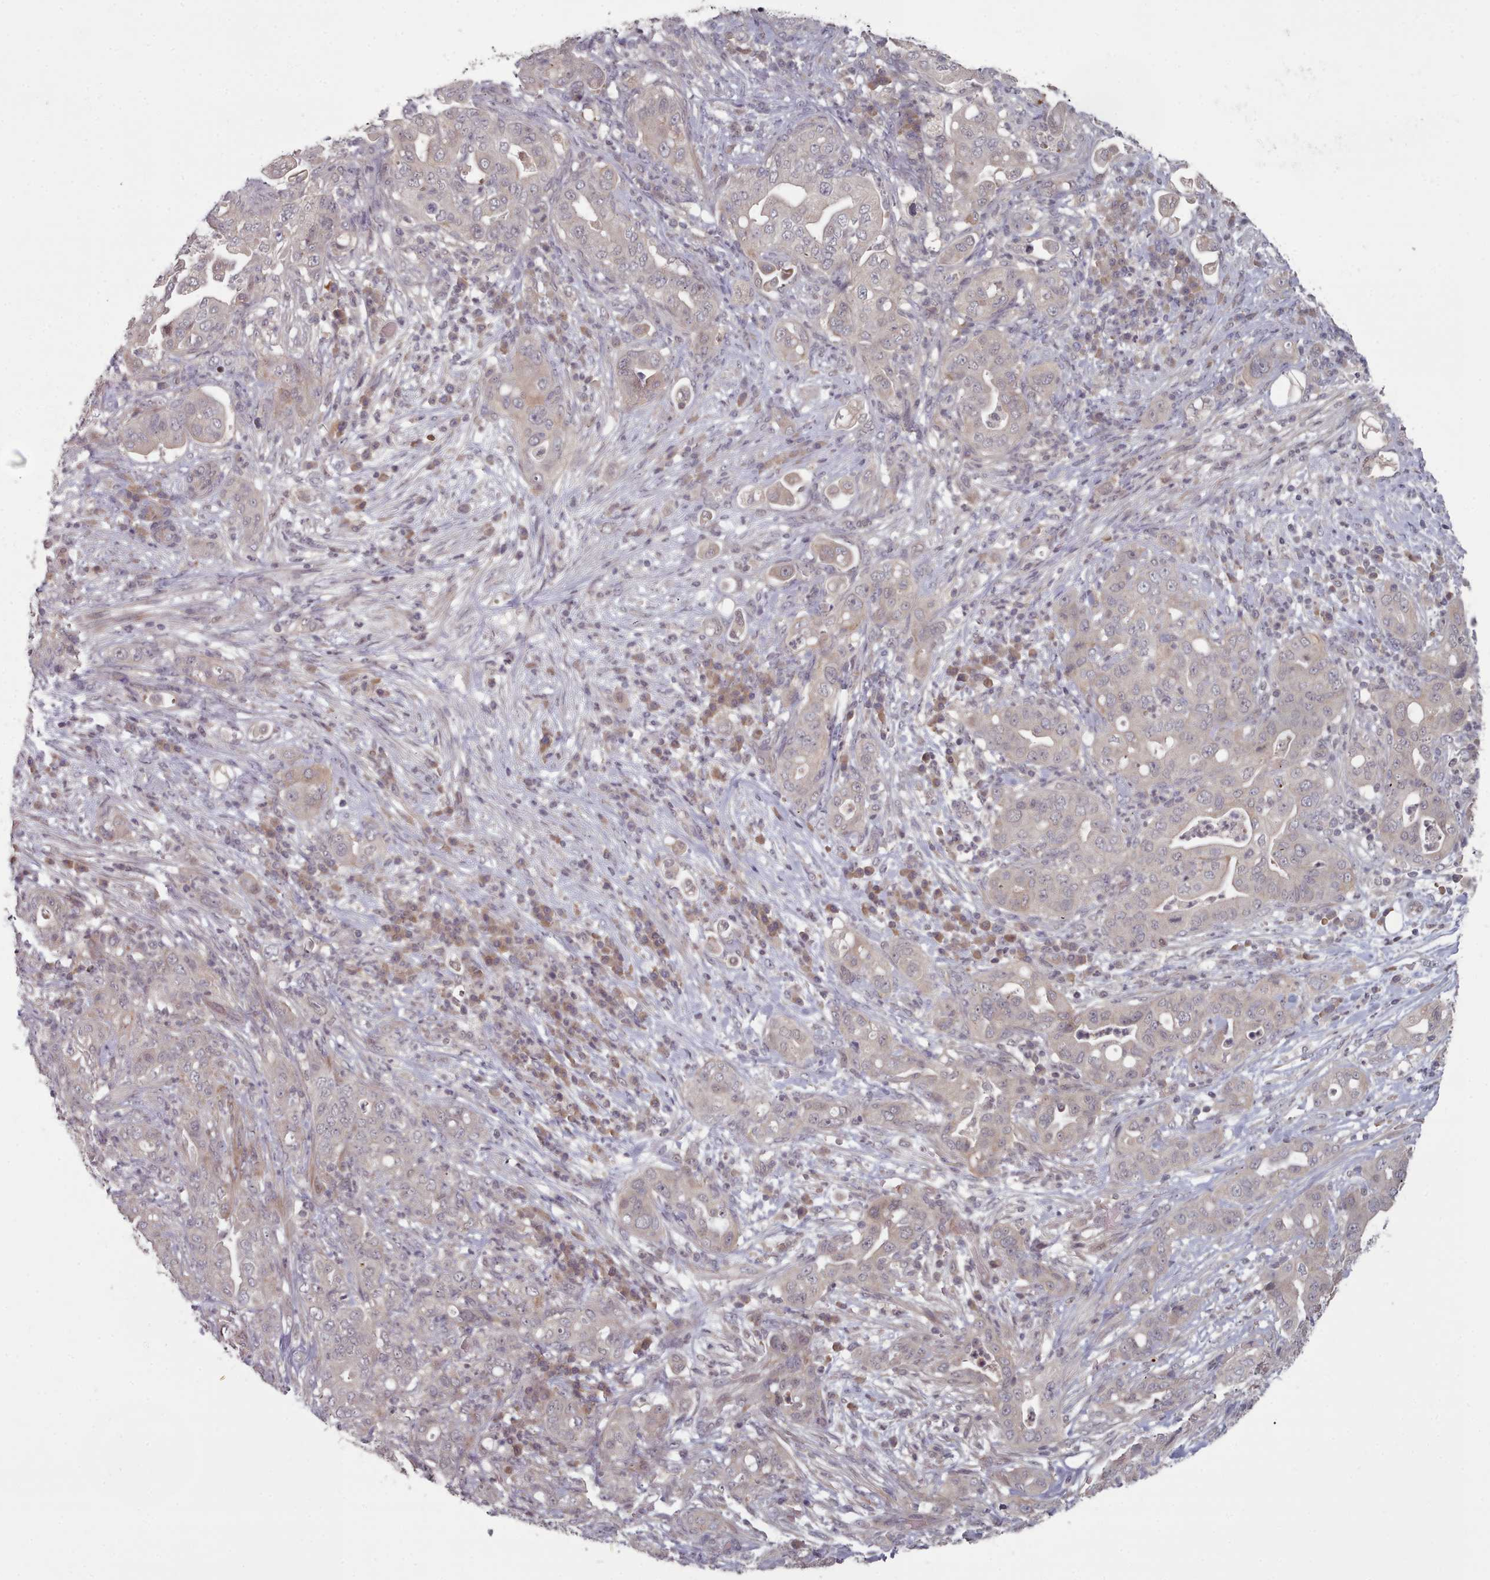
{"staining": {"intensity": "negative", "quantity": "none", "location": "none"}, "tissue": "pancreatic cancer", "cell_type": "Tumor cells", "image_type": "cancer", "snomed": [{"axis": "morphology", "description": "Normal tissue, NOS"}, {"axis": "morphology", "description": "Adenocarcinoma, NOS"}, {"axis": "topography", "description": "Lymph node"}, {"axis": "topography", "description": "Pancreas"}], "caption": "This is an immunohistochemistry (IHC) photomicrograph of pancreatic adenocarcinoma. There is no staining in tumor cells.", "gene": "HYAL3", "patient": {"sex": "female", "age": 67}}